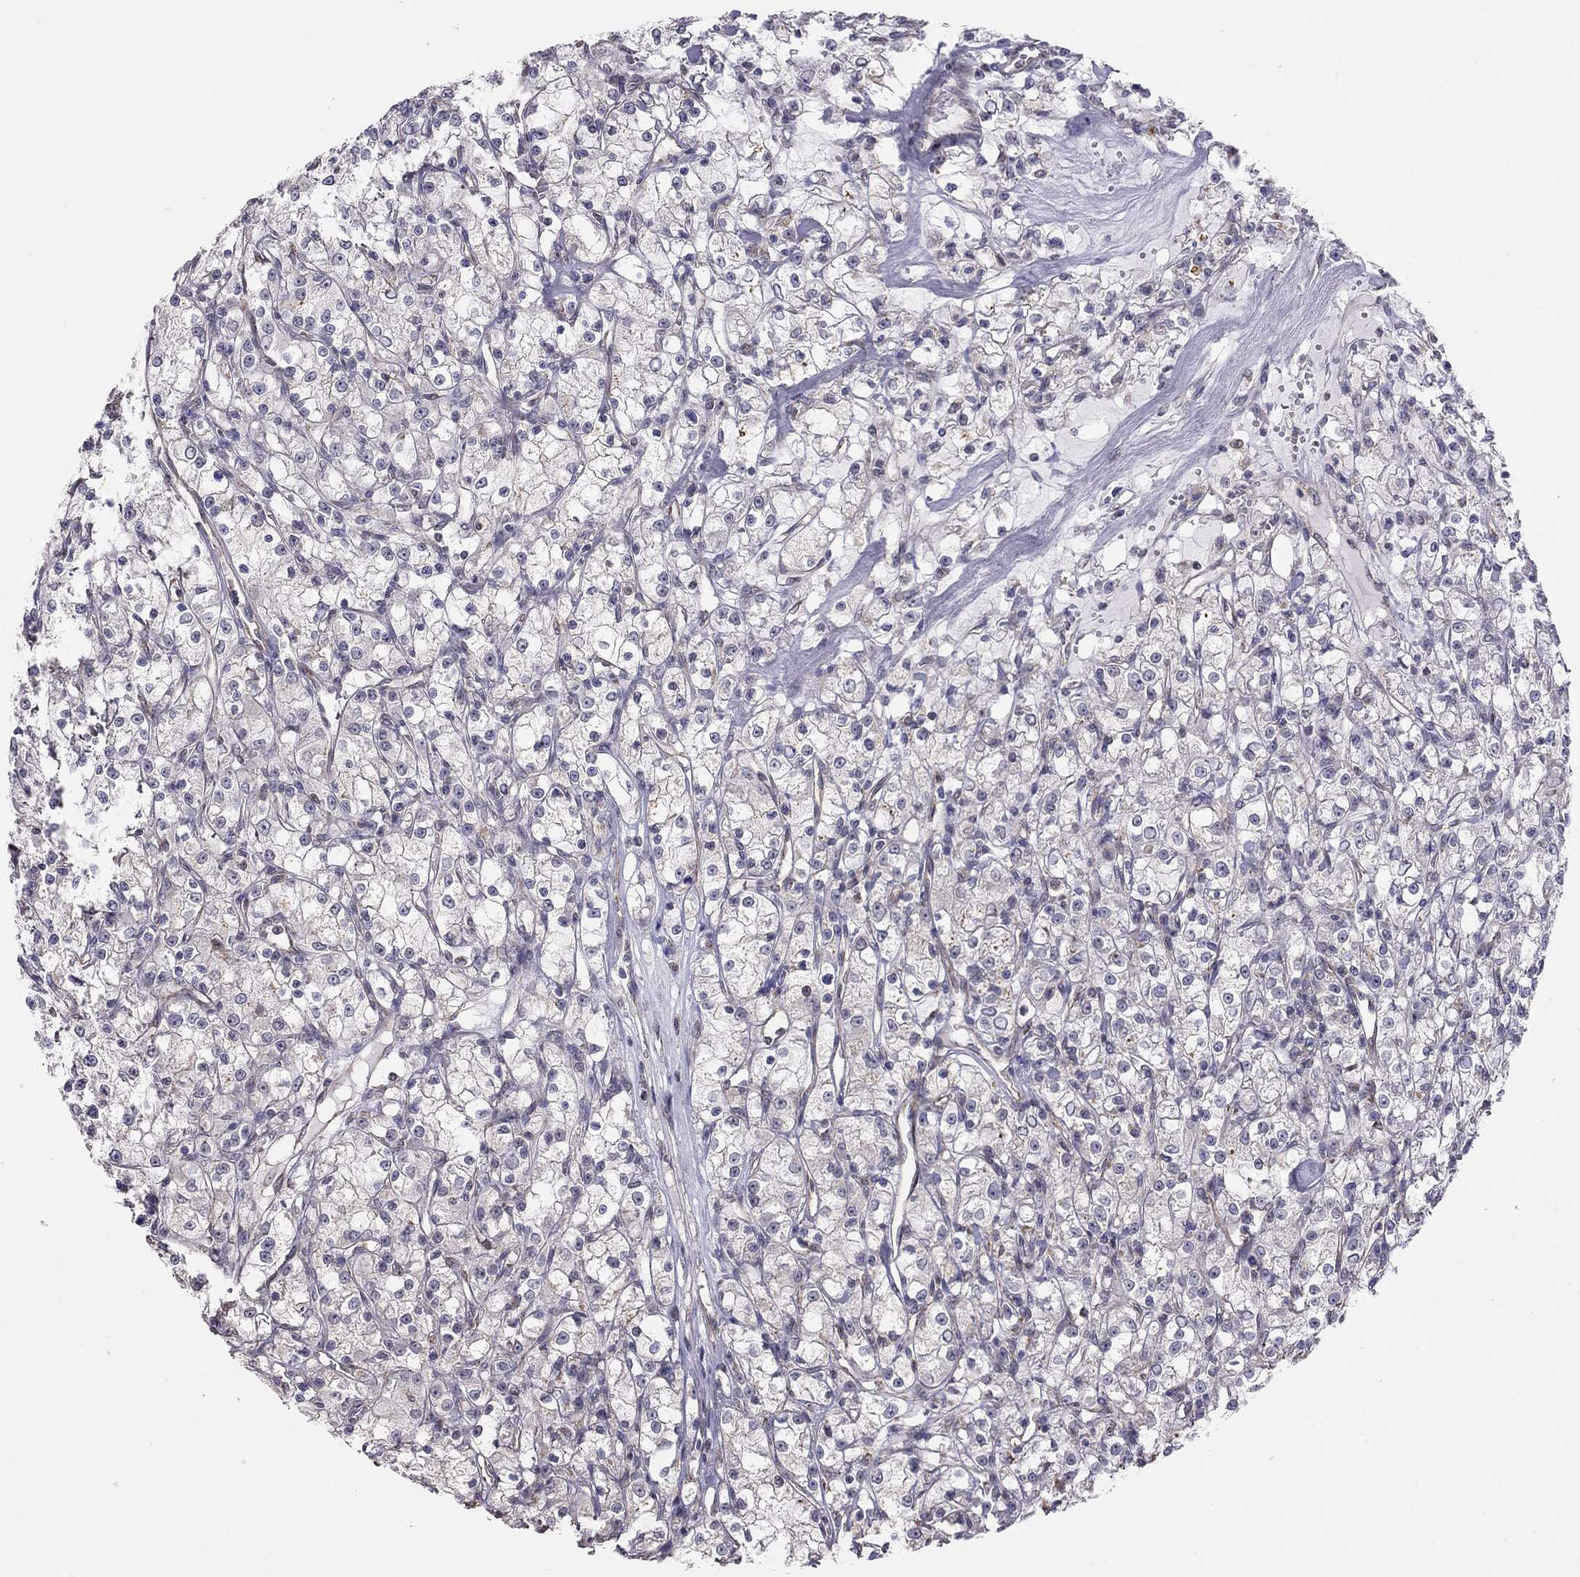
{"staining": {"intensity": "negative", "quantity": "none", "location": "none"}, "tissue": "renal cancer", "cell_type": "Tumor cells", "image_type": "cancer", "snomed": [{"axis": "morphology", "description": "Adenocarcinoma, NOS"}, {"axis": "topography", "description": "Kidney"}], "caption": "Renal adenocarcinoma was stained to show a protein in brown. There is no significant expression in tumor cells.", "gene": "LRIT3", "patient": {"sex": "female", "age": 59}}